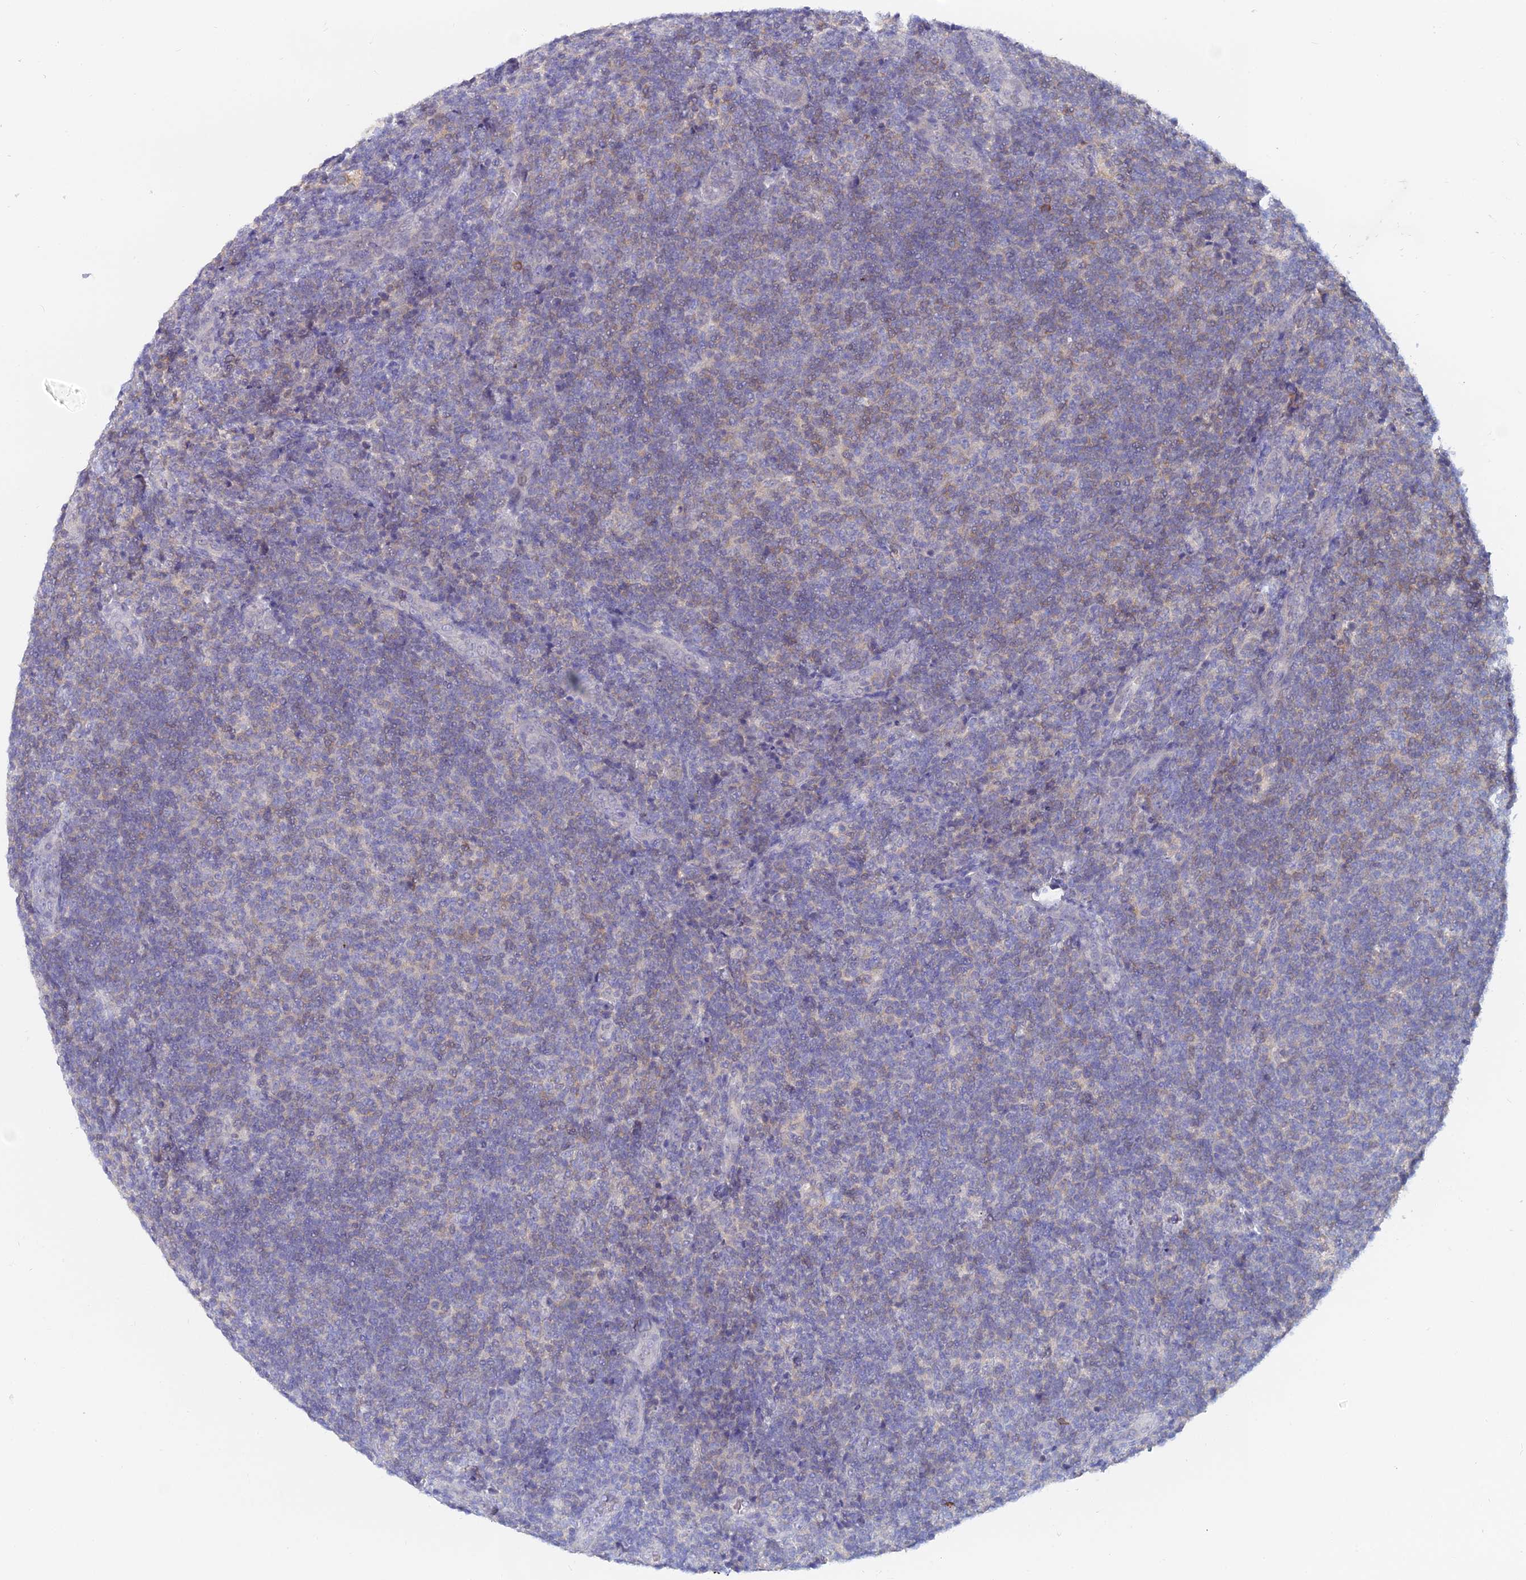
{"staining": {"intensity": "weak", "quantity": "<25%", "location": "cytoplasmic/membranous"}, "tissue": "lymphoma", "cell_type": "Tumor cells", "image_type": "cancer", "snomed": [{"axis": "morphology", "description": "Malignant lymphoma, non-Hodgkin's type, Low grade"}, {"axis": "topography", "description": "Lymph node"}], "caption": "Immunohistochemistry micrograph of human lymphoma stained for a protein (brown), which displays no positivity in tumor cells.", "gene": "B3GALT4", "patient": {"sex": "male", "age": 66}}